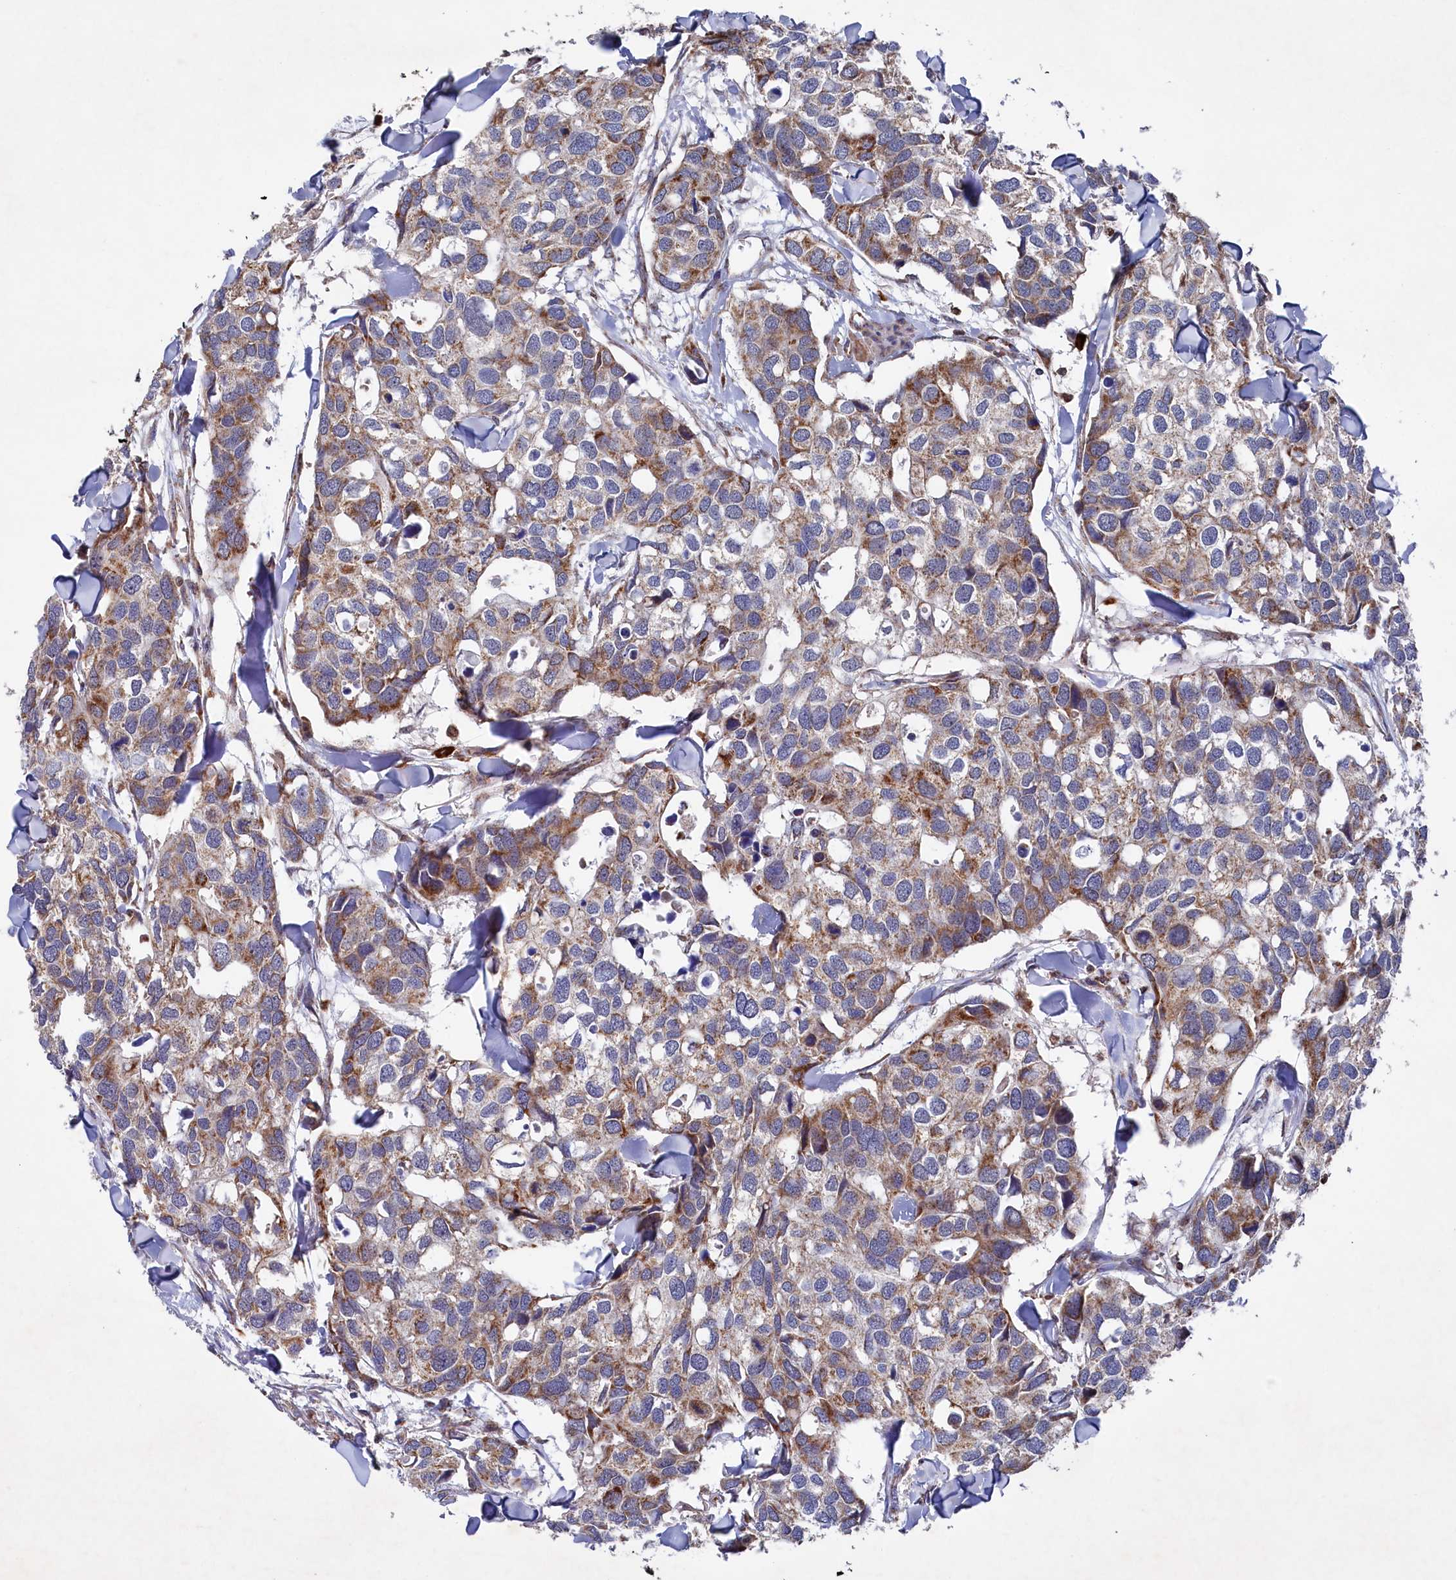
{"staining": {"intensity": "moderate", "quantity": ">75%", "location": "cytoplasmic/membranous"}, "tissue": "breast cancer", "cell_type": "Tumor cells", "image_type": "cancer", "snomed": [{"axis": "morphology", "description": "Duct carcinoma"}, {"axis": "topography", "description": "Breast"}], "caption": "Immunohistochemical staining of breast cancer (intraductal carcinoma) displays medium levels of moderate cytoplasmic/membranous staining in approximately >75% of tumor cells.", "gene": "CHCHD1", "patient": {"sex": "female", "age": 83}}